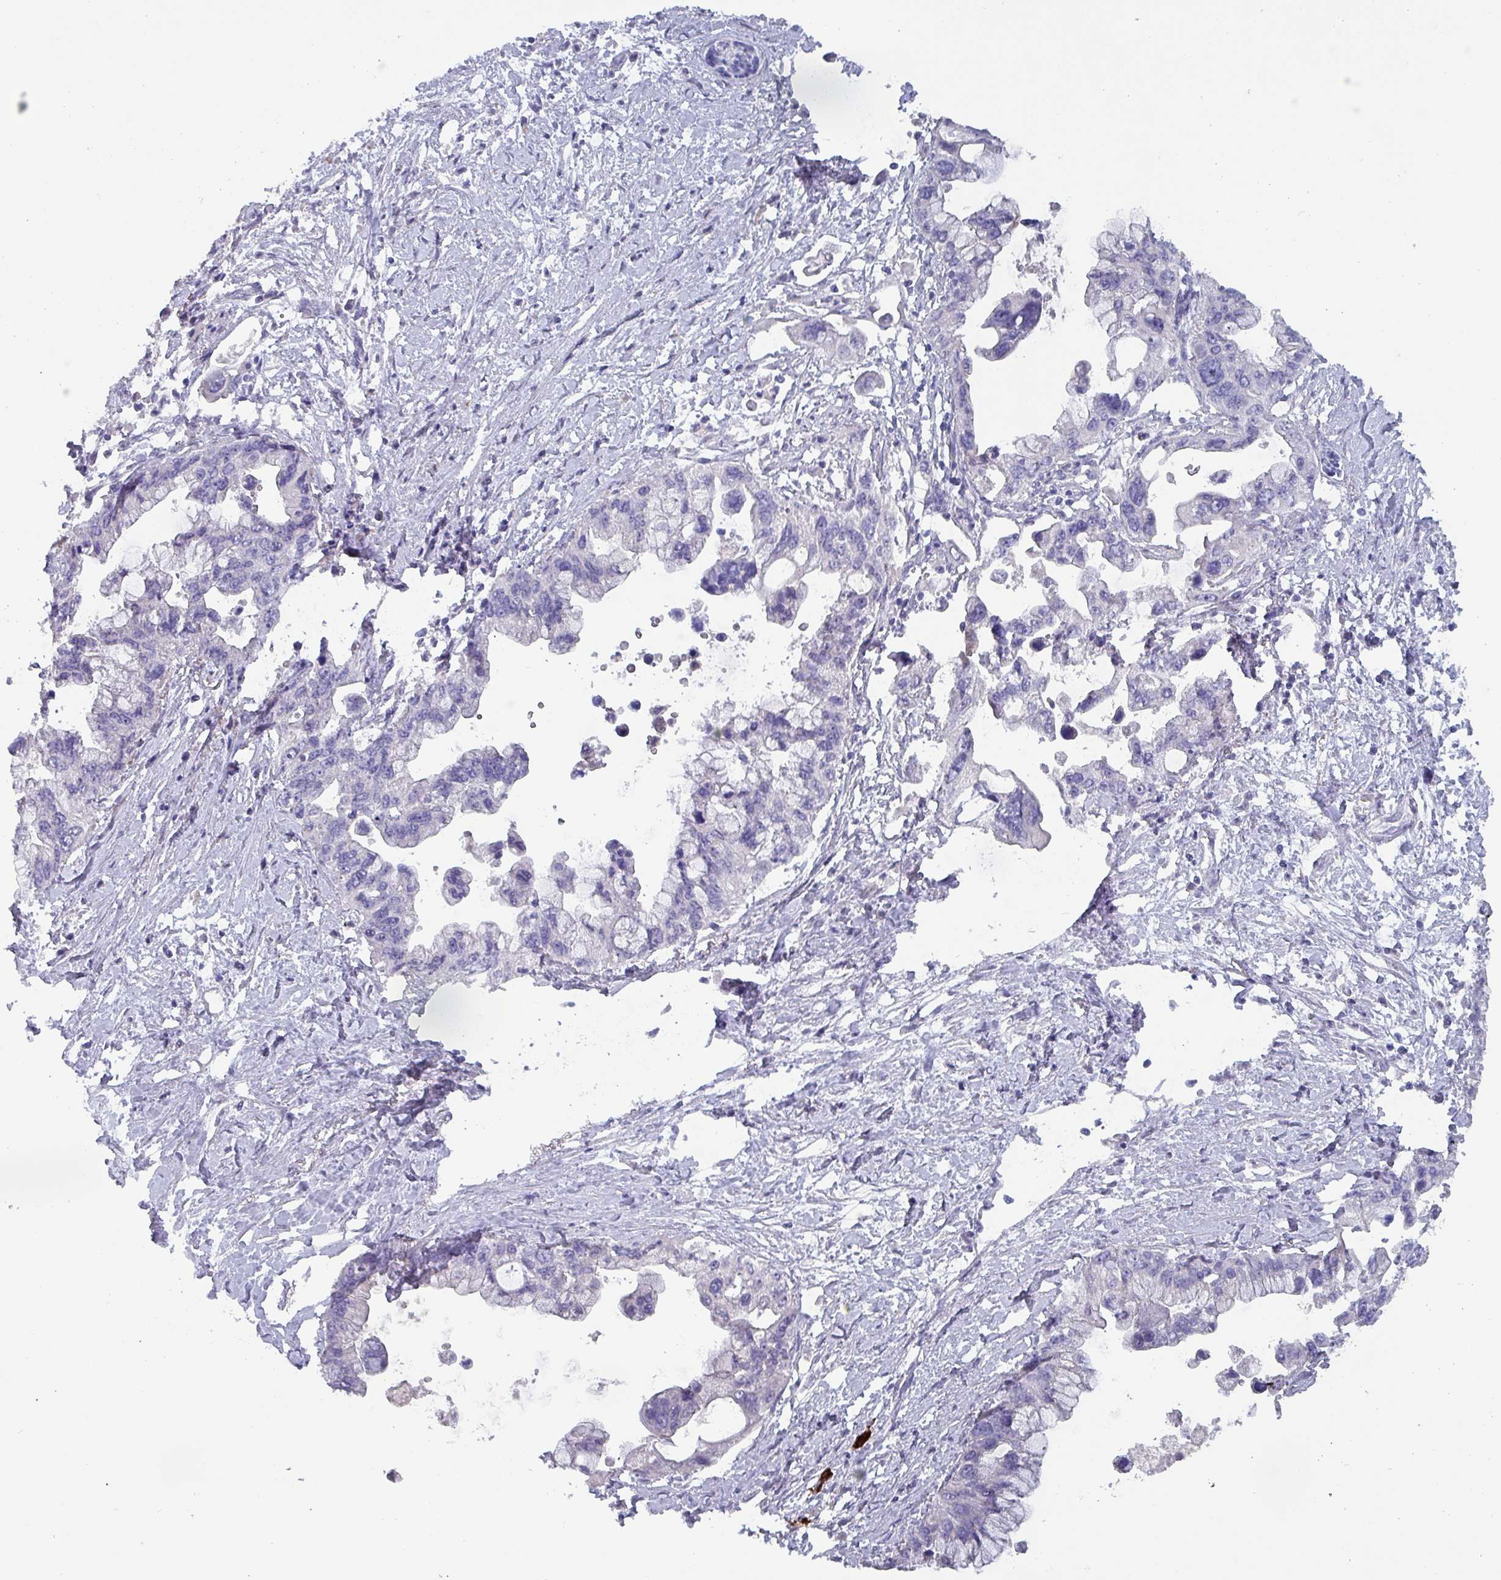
{"staining": {"intensity": "negative", "quantity": "none", "location": "none"}, "tissue": "pancreatic cancer", "cell_type": "Tumor cells", "image_type": "cancer", "snomed": [{"axis": "morphology", "description": "Adenocarcinoma, NOS"}, {"axis": "topography", "description": "Pancreas"}], "caption": "Immunohistochemistry (IHC) of human pancreatic adenocarcinoma demonstrates no positivity in tumor cells. (DAB (3,3'-diaminobenzidine) IHC, high magnification).", "gene": "INS-IGF2", "patient": {"sex": "female", "age": 83}}